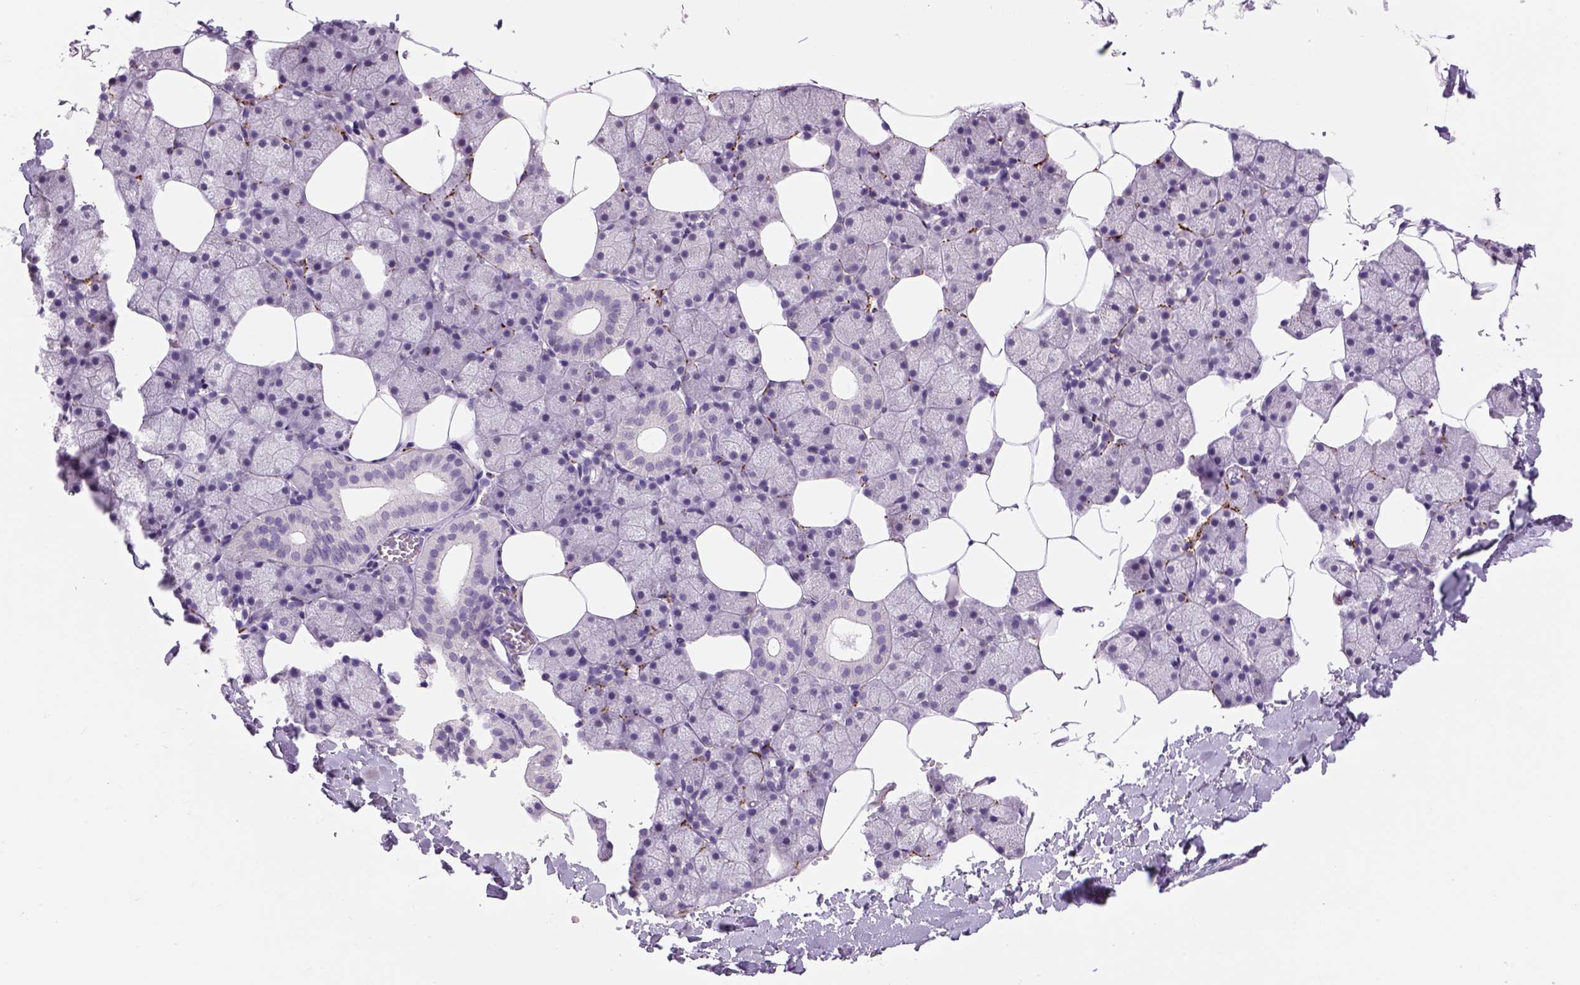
{"staining": {"intensity": "negative", "quantity": "none", "location": "none"}, "tissue": "salivary gland", "cell_type": "Glandular cells", "image_type": "normal", "snomed": [{"axis": "morphology", "description": "Normal tissue, NOS"}, {"axis": "topography", "description": "Salivary gland"}], "caption": "DAB immunohistochemical staining of benign human salivary gland reveals no significant positivity in glandular cells. Nuclei are stained in blue.", "gene": "DBH", "patient": {"sex": "male", "age": 38}}